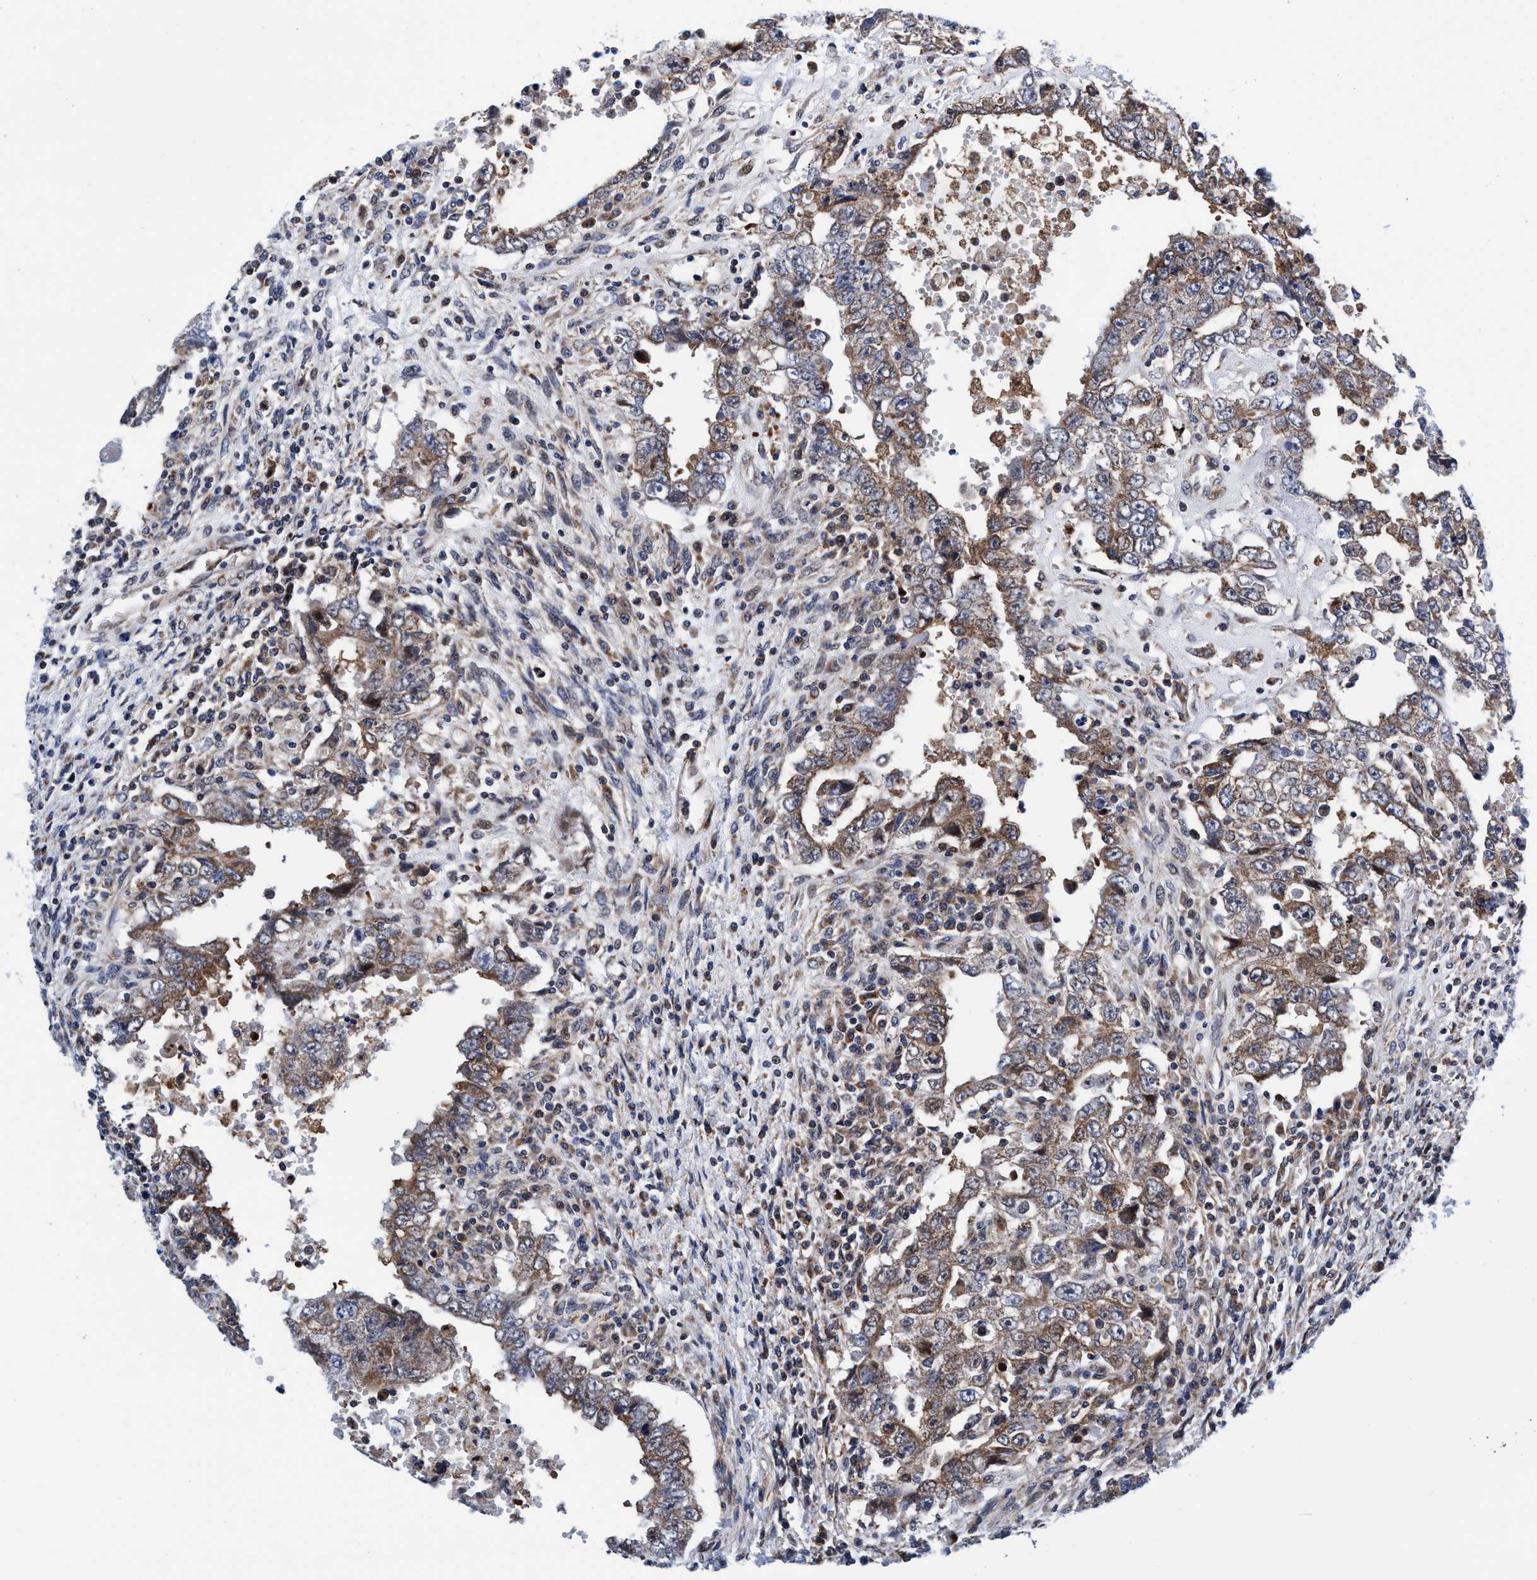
{"staining": {"intensity": "weak", "quantity": ">75%", "location": "cytoplasmic/membranous"}, "tissue": "testis cancer", "cell_type": "Tumor cells", "image_type": "cancer", "snomed": [{"axis": "morphology", "description": "Carcinoma, Embryonal, NOS"}, {"axis": "topography", "description": "Testis"}], "caption": "Testis cancer stained with a brown dye shows weak cytoplasmic/membranous positive expression in about >75% of tumor cells.", "gene": "AGAP2", "patient": {"sex": "male", "age": 26}}